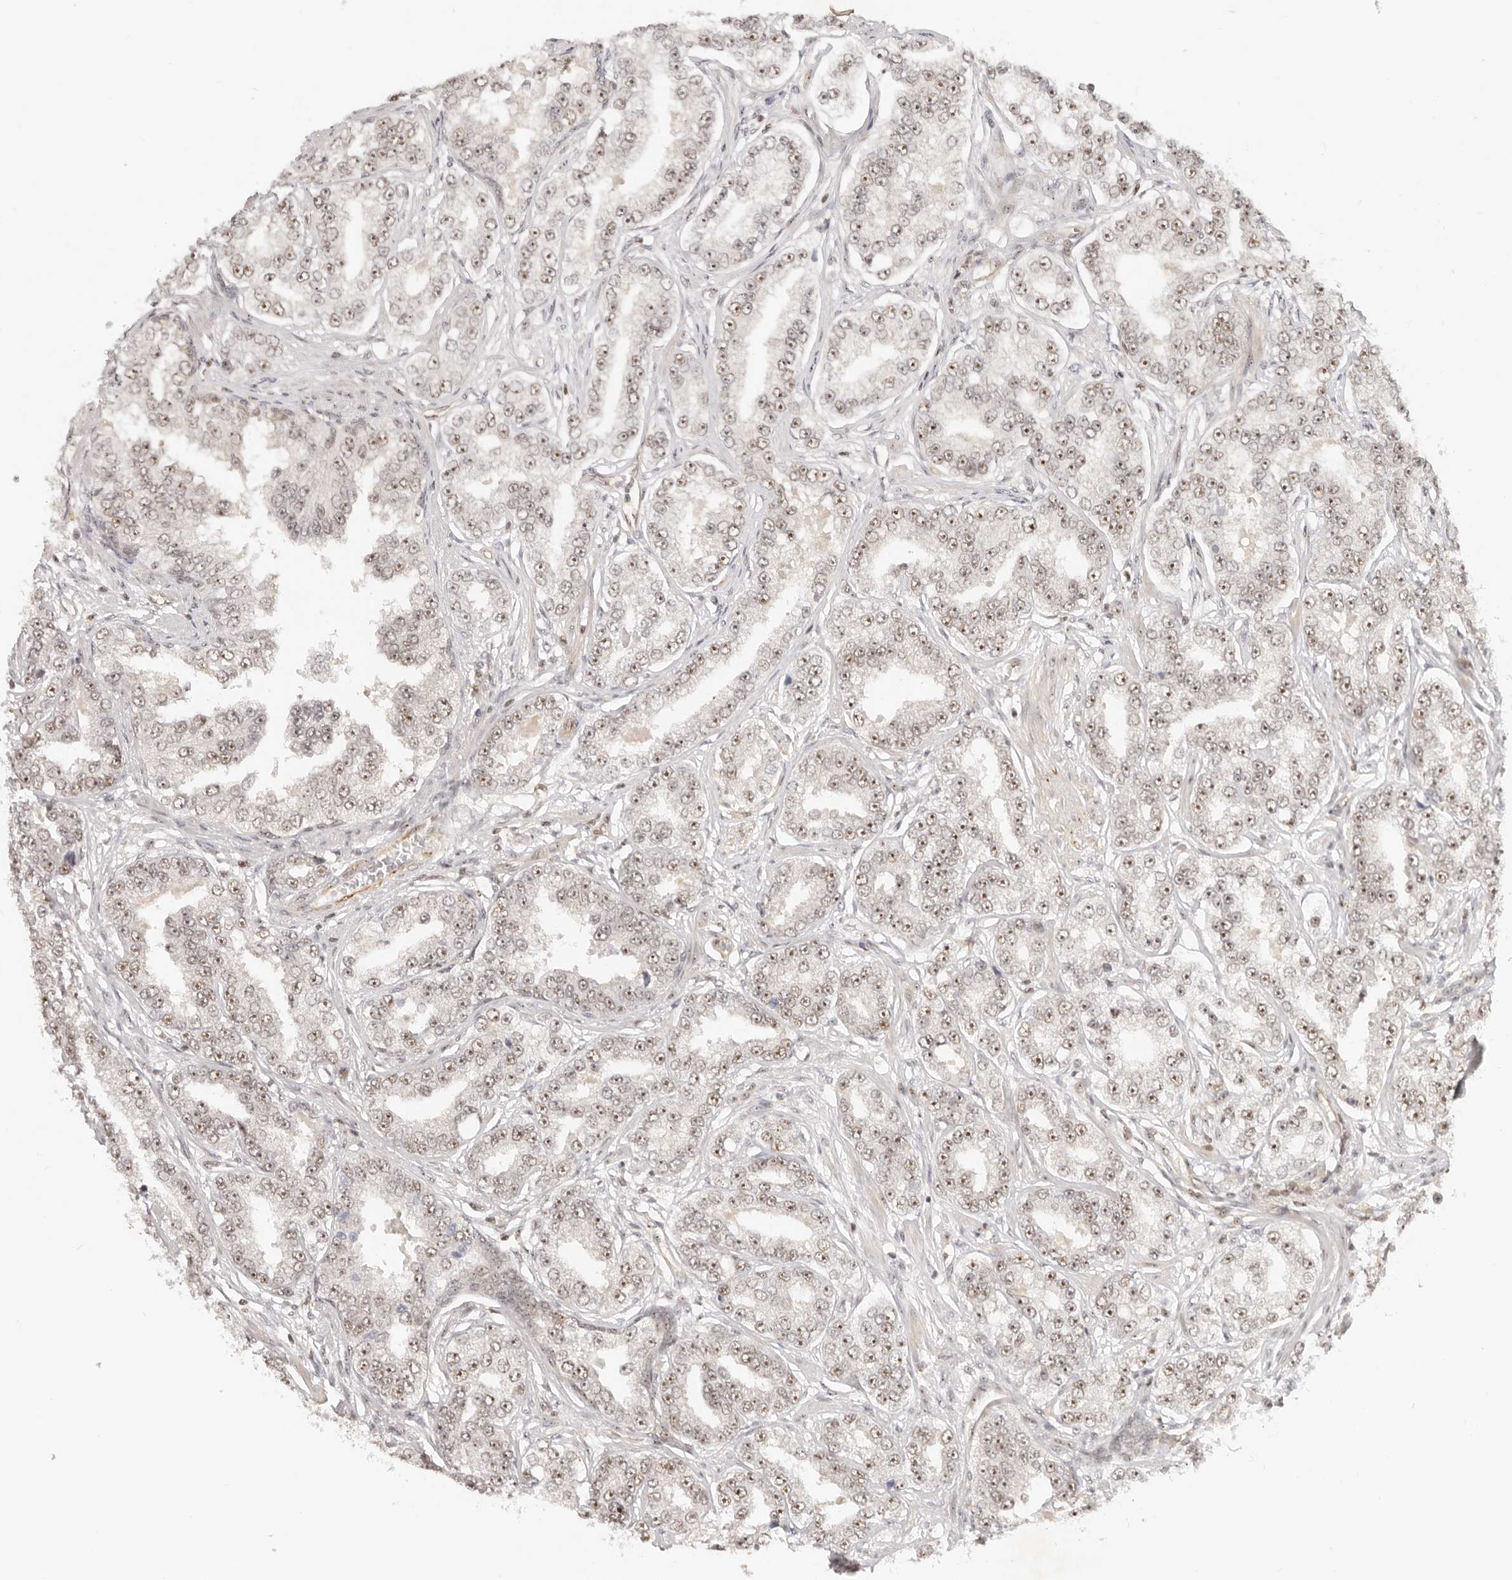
{"staining": {"intensity": "moderate", "quantity": ">75%", "location": "nuclear"}, "tissue": "prostate cancer", "cell_type": "Tumor cells", "image_type": "cancer", "snomed": [{"axis": "morphology", "description": "Normal tissue, NOS"}, {"axis": "morphology", "description": "Adenocarcinoma, High grade"}, {"axis": "topography", "description": "Prostate"}], "caption": "Prostate cancer was stained to show a protein in brown. There is medium levels of moderate nuclear expression in approximately >75% of tumor cells. The staining was performed using DAB, with brown indicating positive protein expression. Nuclei are stained blue with hematoxylin.", "gene": "BAP1", "patient": {"sex": "male", "age": 83}}